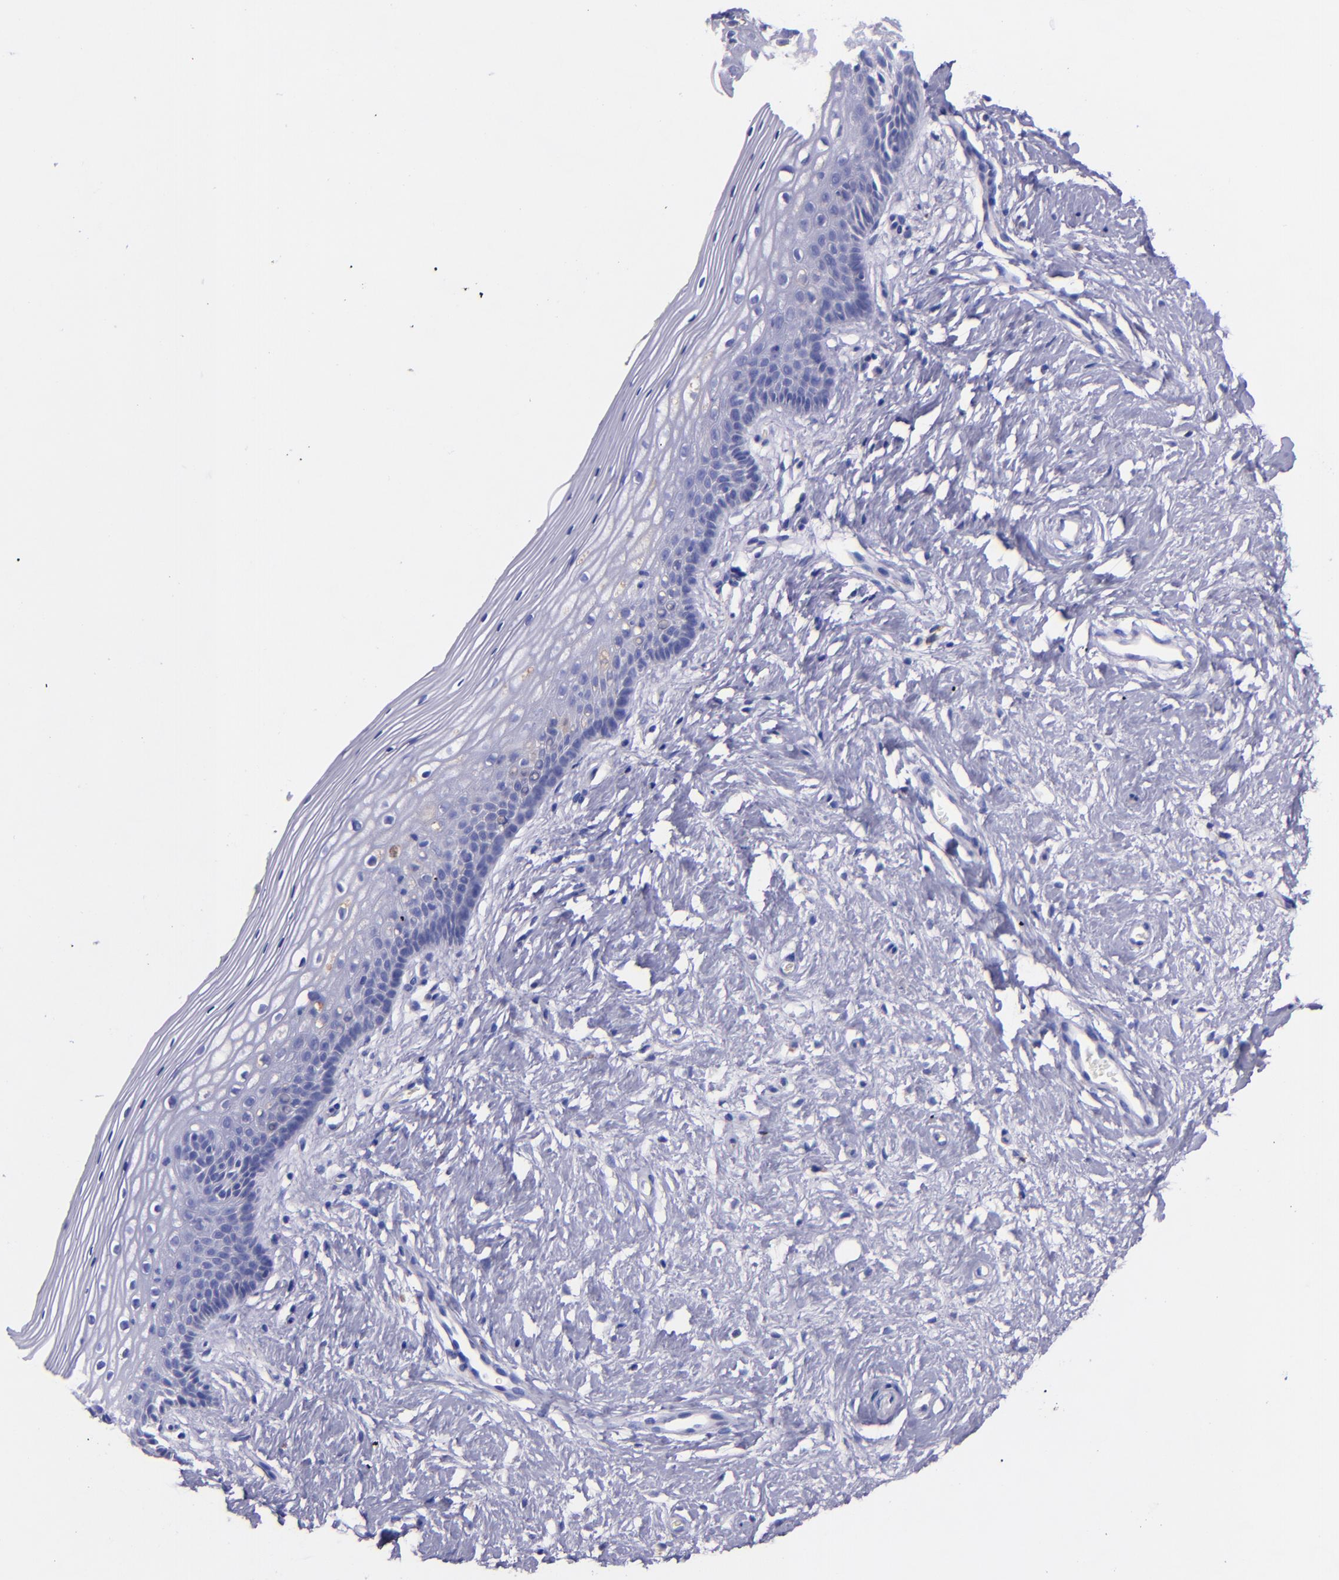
{"staining": {"intensity": "moderate", "quantity": "<25%", "location": "cytoplasmic/membranous"}, "tissue": "vagina", "cell_type": "Squamous epithelial cells", "image_type": "normal", "snomed": [{"axis": "morphology", "description": "Normal tissue, NOS"}, {"axis": "topography", "description": "Vagina"}], "caption": "Immunohistochemistry (IHC) staining of benign vagina, which reveals low levels of moderate cytoplasmic/membranous expression in approximately <25% of squamous epithelial cells indicating moderate cytoplasmic/membranous protein expression. The staining was performed using DAB (3,3'-diaminobenzidine) (brown) for protein detection and nuclei were counterstained in hematoxylin (blue).", "gene": "KNG1", "patient": {"sex": "female", "age": 46}}